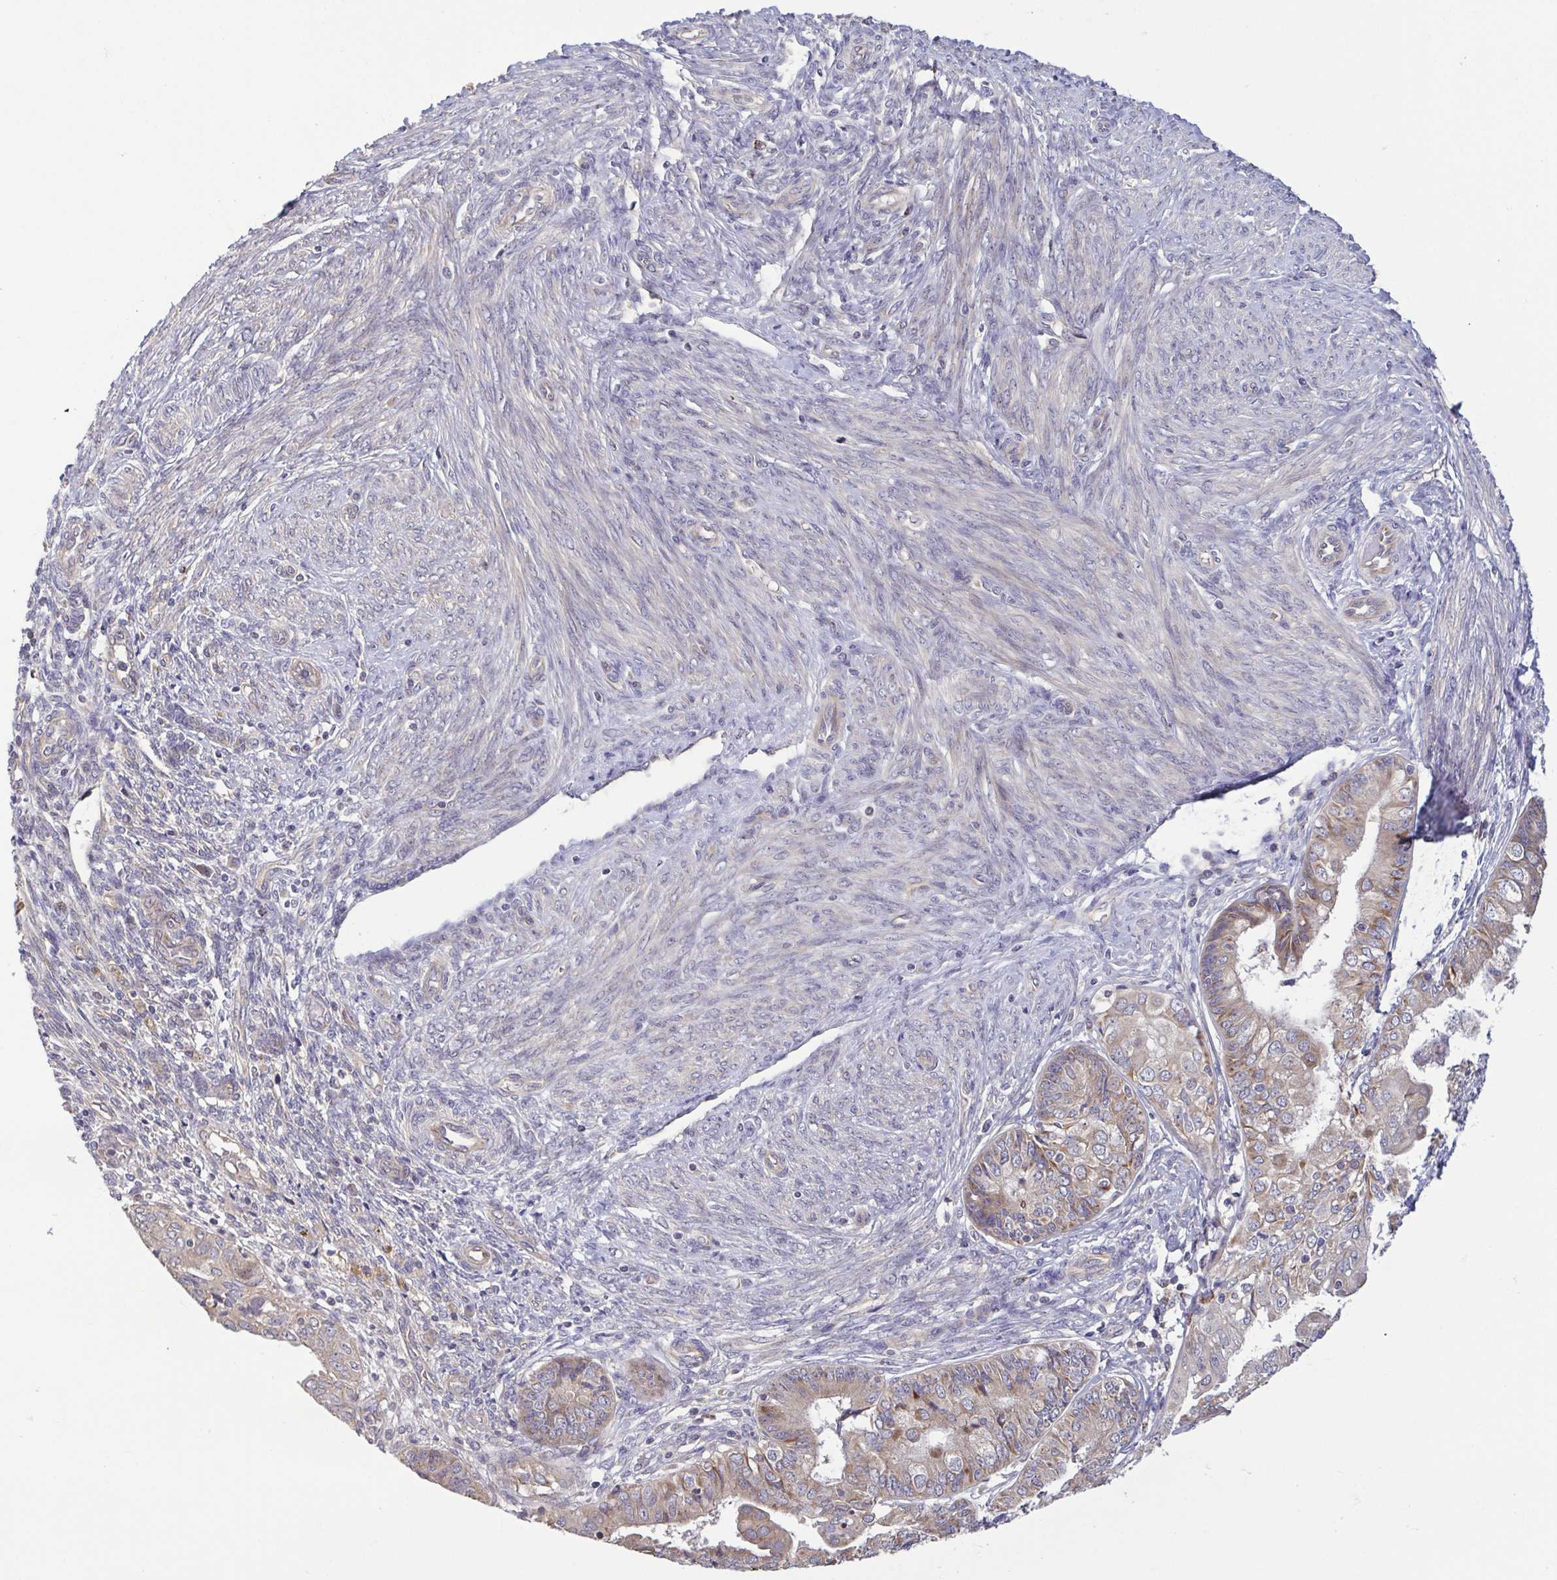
{"staining": {"intensity": "weak", "quantity": ">75%", "location": "cytoplasmic/membranous"}, "tissue": "endometrial cancer", "cell_type": "Tumor cells", "image_type": "cancer", "snomed": [{"axis": "morphology", "description": "Adenocarcinoma, NOS"}, {"axis": "topography", "description": "Endometrium"}], "caption": "A histopathology image of adenocarcinoma (endometrial) stained for a protein demonstrates weak cytoplasmic/membranous brown staining in tumor cells.", "gene": "OSBPL7", "patient": {"sex": "female", "age": 68}}